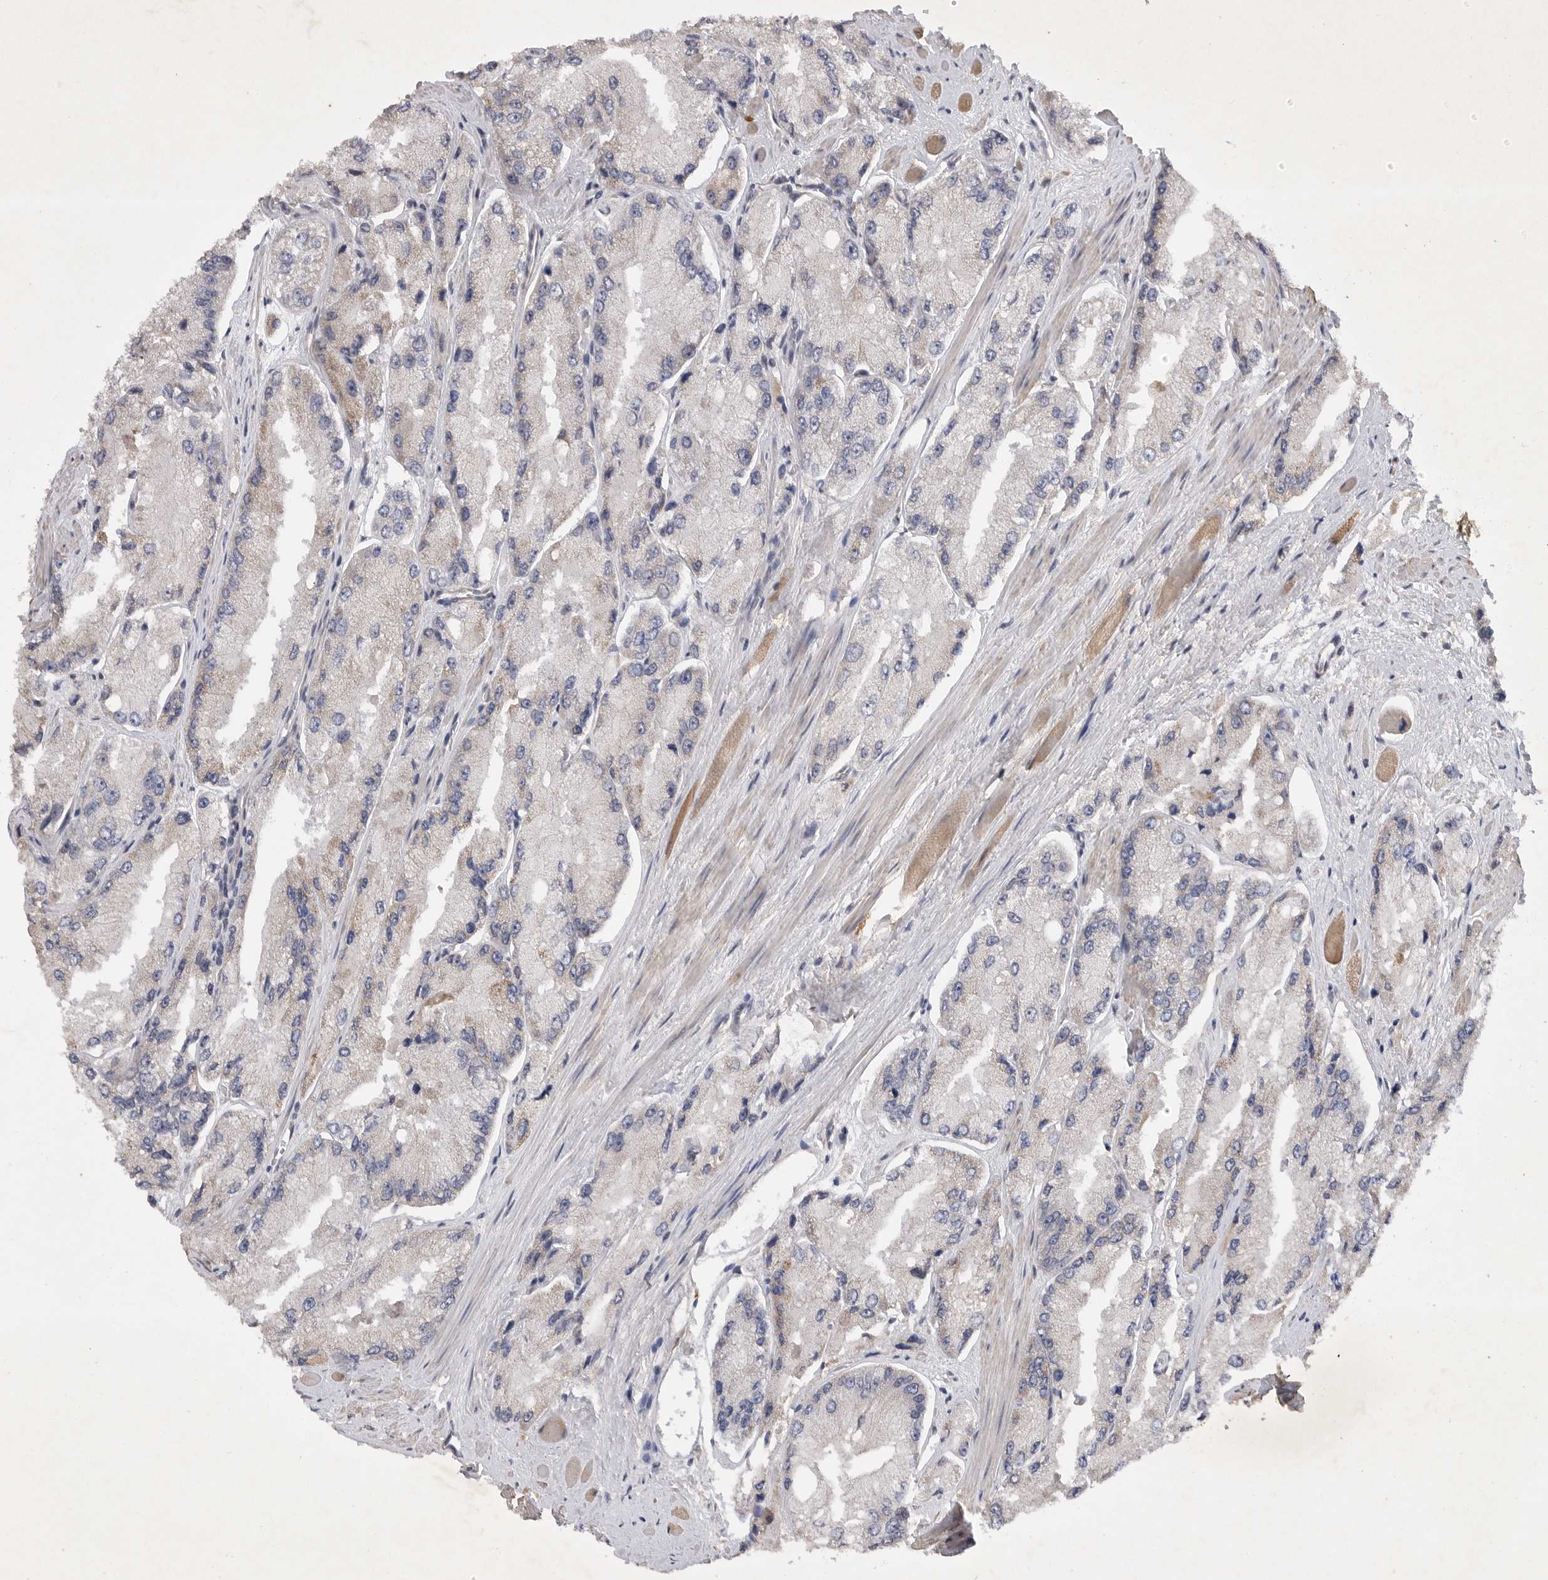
{"staining": {"intensity": "negative", "quantity": "none", "location": "none"}, "tissue": "prostate cancer", "cell_type": "Tumor cells", "image_type": "cancer", "snomed": [{"axis": "morphology", "description": "Adenocarcinoma, High grade"}, {"axis": "topography", "description": "Prostate"}], "caption": "This is a micrograph of immunohistochemistry (IHC) staining of prostate cancer, which shows no expression in tumor cells. The staining was performed using DAB (3,3'-diaminobenzidine) to visualize the protein expression in brown, while the nuclei were stained in blue with hematoxylin (Magnification: 20x).", "gene": "EDEM3", "patient": {"sex": "male", "age": 58}}